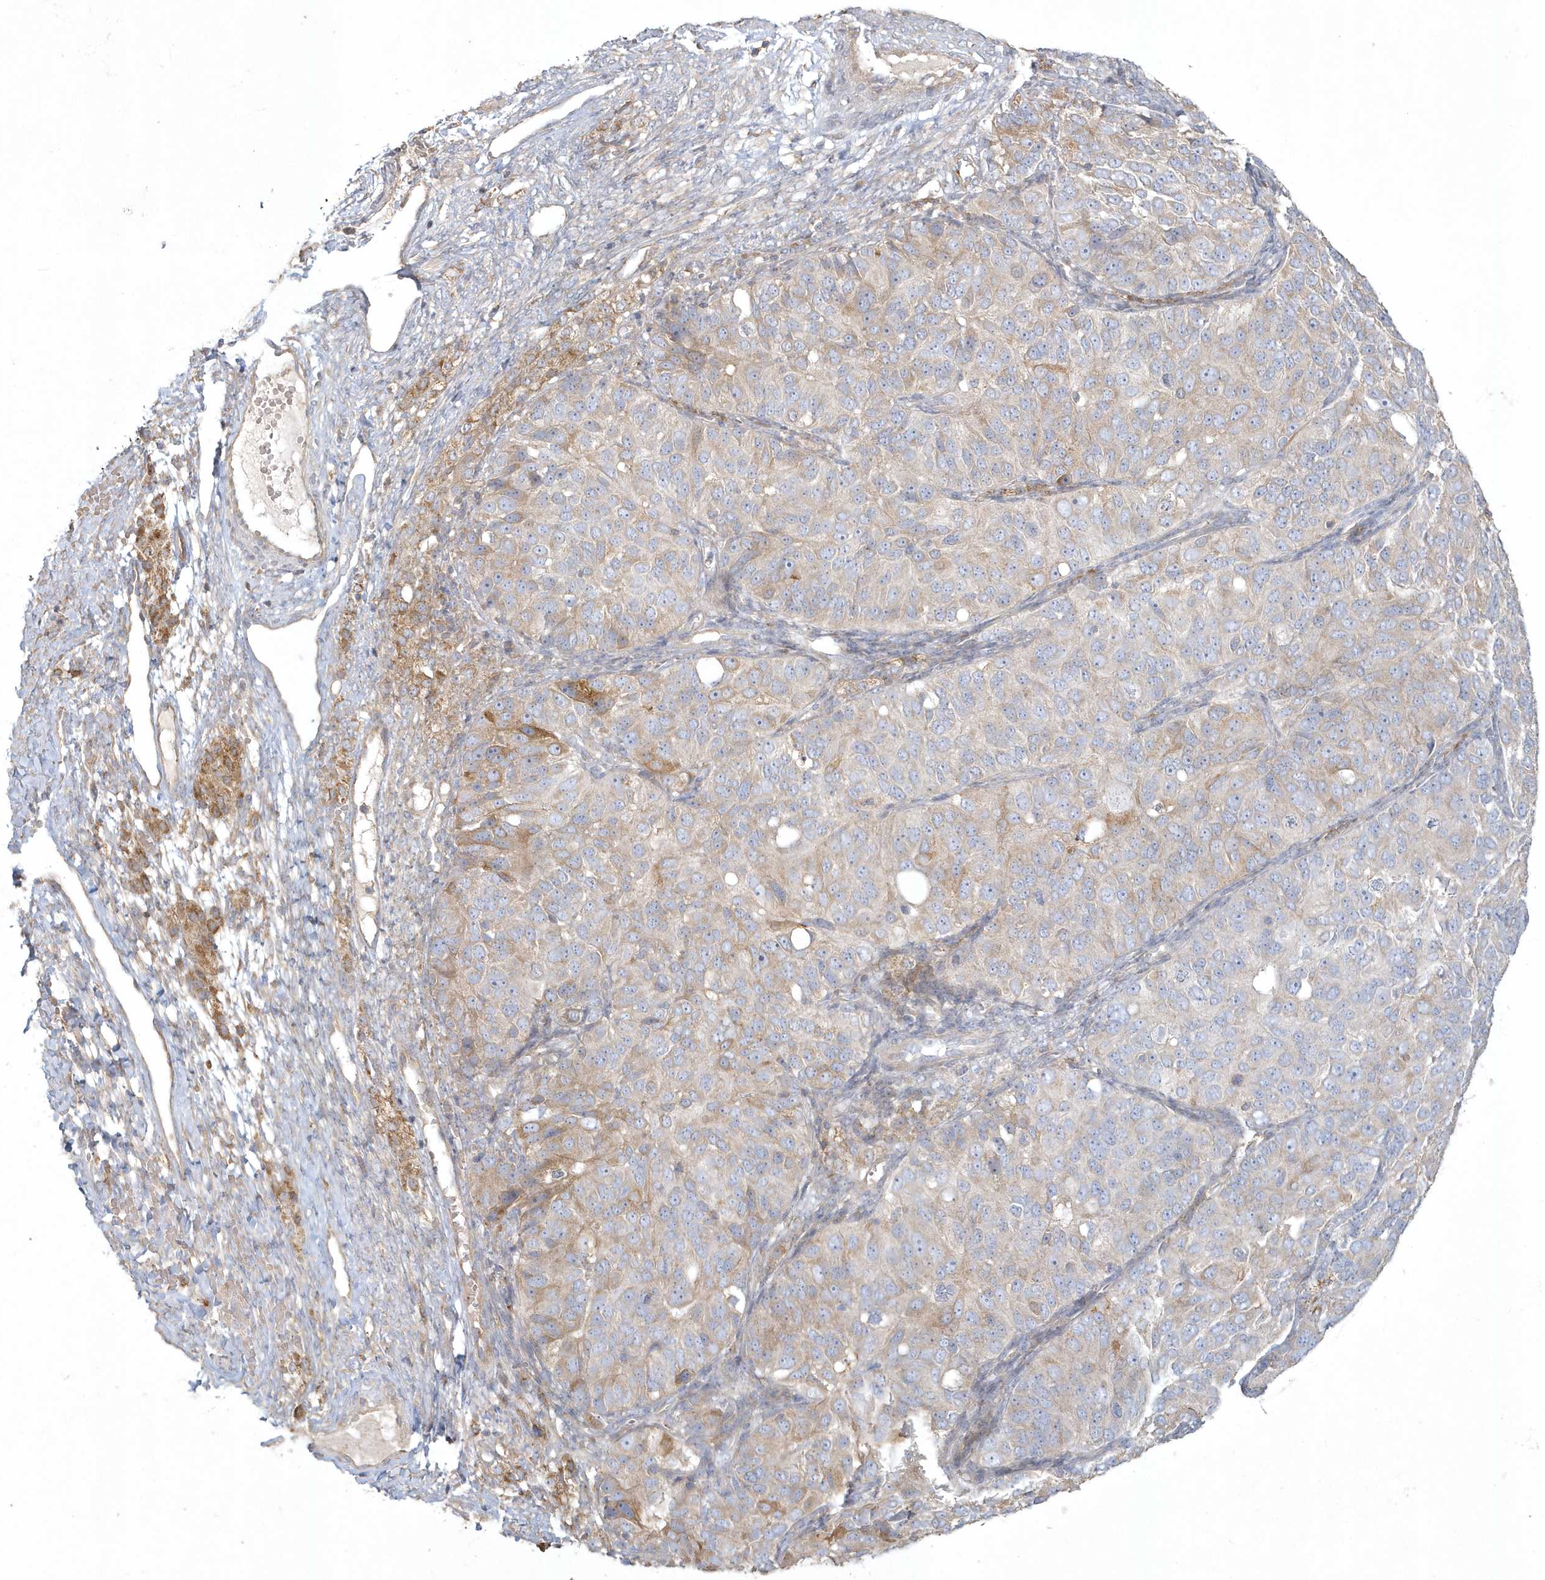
{"staining": {"intensity": "weak", "quantity": "<25%", "location": "cytoplasmic/membranous"}, "tissue": "ovarian cancer", "cell_type": "Tumor cells", "image_type": "cancer", "snomed": [{"axis": "morphology", "description": "Carcinoma, endometroid"}, {"axis": "topography", "description": "Ovary"}], "caption": "Protein analysis of ovarian endometroid carcinoma shows no significant positivity in tumor cells.", "gene": "BLTP3A", "patient": {"sex": "female", "age": 51}}